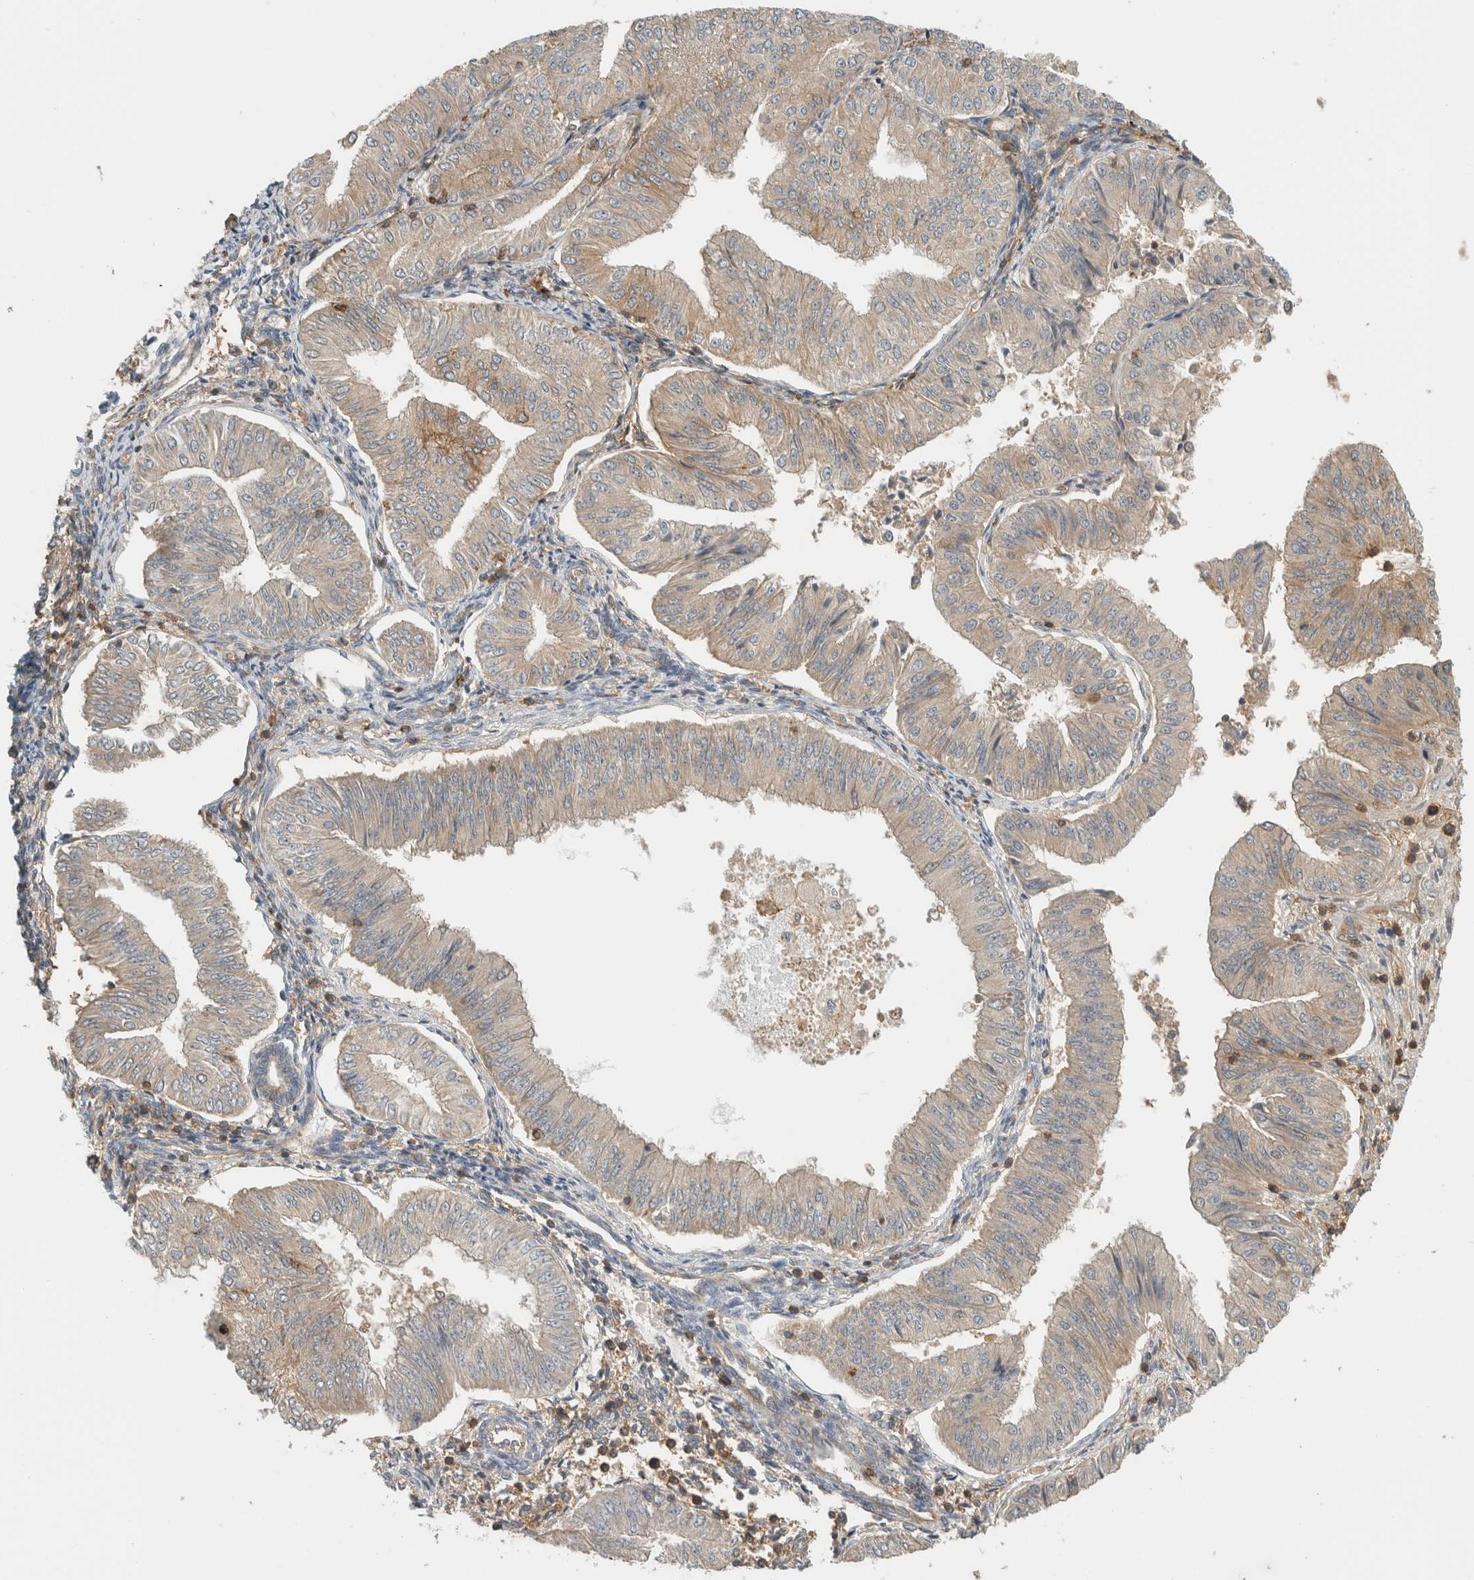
{"staining": {"intensity": "weak", "quantity": "<25%", "location": "cytoplasmic/membranous"}, "tissue": "endometrial cancer", "cell_type": "Tumor cells", "image_type": "cancer", "snomed": [{"axis": "morphology", "description": "Normal tissue, NOS"}, {"axis": "morphology", "description": "Adenocarcinoma, NOS"}, {"axis": "topography", "description": "Endometrium"}], "caption": "Photomicrograph shows no significant protein positivity in tumor cells of adenocarcinoma (endometrial).", "gene": "PFDN4", "patient": {"sex": "female", "age": 53}}